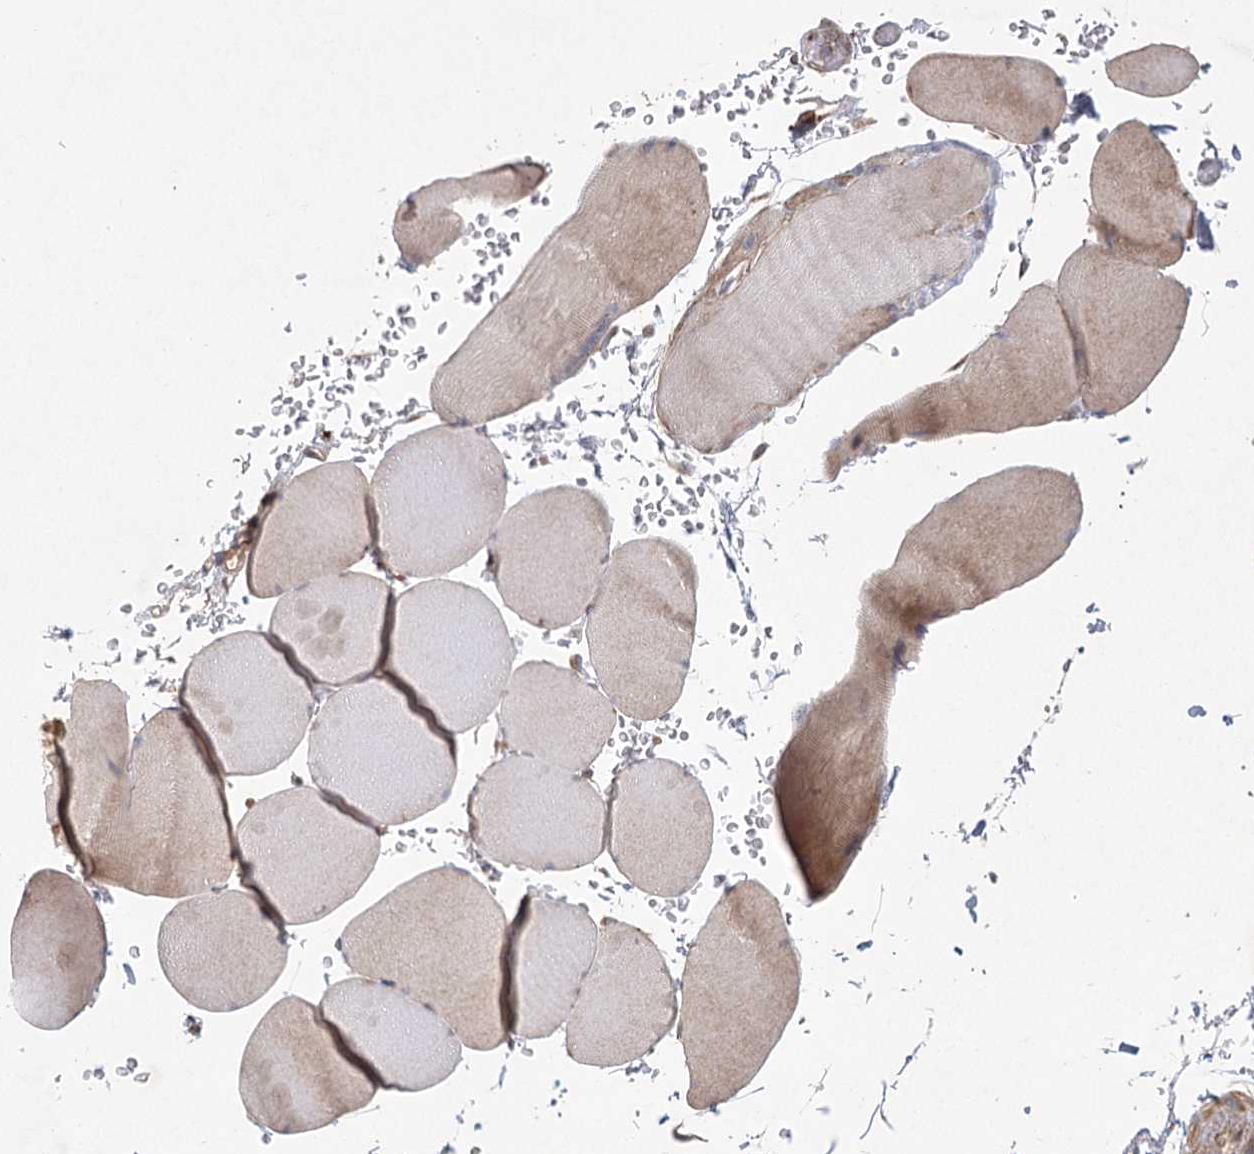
{"staining": {"intensity": "weak", "quantity": "<25%", "location": "cytoplasmic/membranous"}, "tissue": "skeletal muscle", "cell_type": "Myocytes", "image_type": "normal", "snomed": [{"axis": "morphology", "description": "Normal tissue, NOS"}, {"axis": "topography", "description": "Skeletal muscle"}, {"axis": "topography", "description": "Head-Neck"}], "caption": "This image is of benign skeletal muscle stained with IHC to label a protein in brown with the nuclei are counter-stained blue. There is no positivity in myocytes.", "gene": "PLEKHA7", "patient": {"sex": "male", "age": 66}}